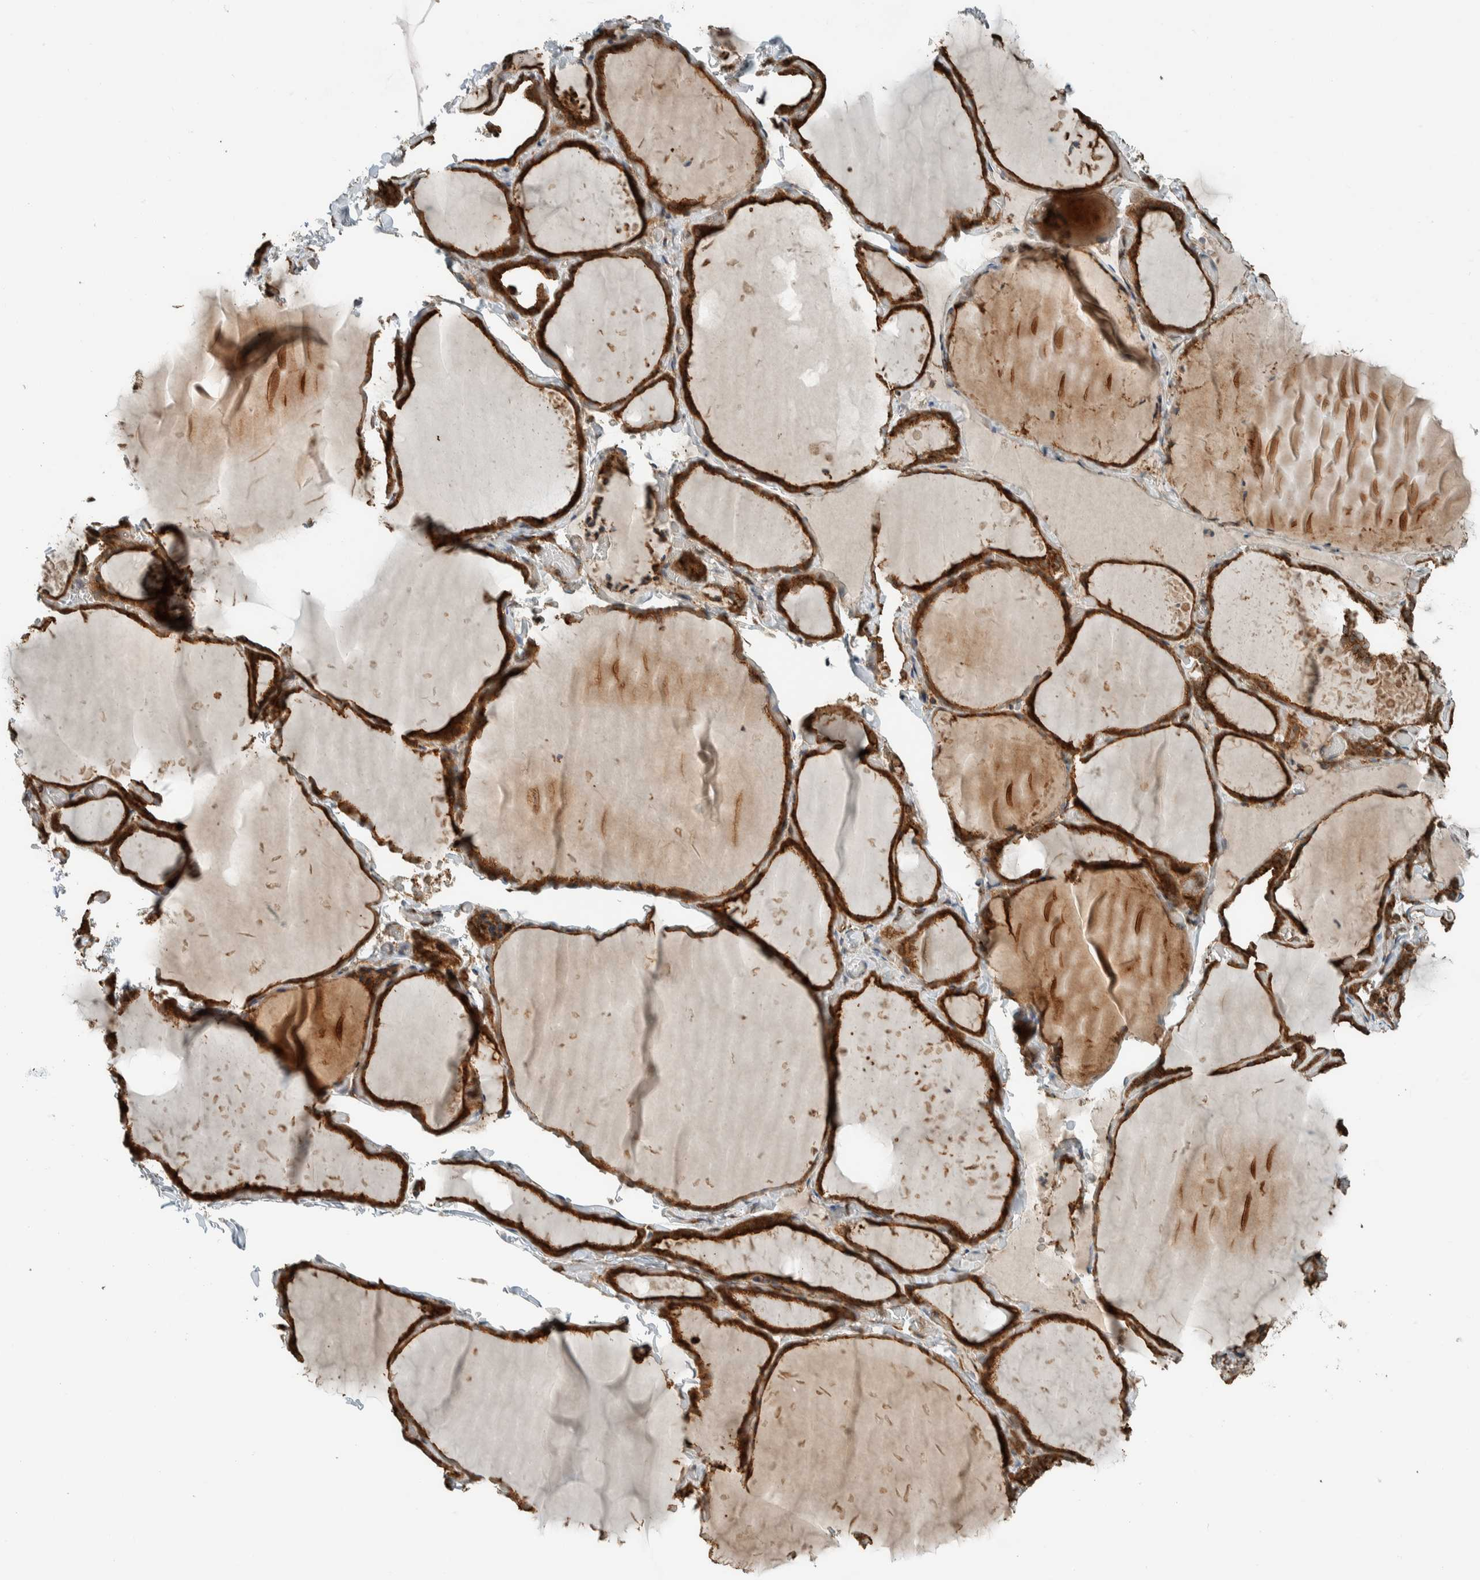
{"staining": {"intensity": "strong", "quantity": ">75%", "location": "cytoplasmic/membranous"}, "tissue": "thyroid gland", "cell_type": "Glandular cells", "image_type": "normal", "snomed": [{"axis": "morphology", "description": "Normal tissue, NOS"}, {"axis": "topography", "description": "Thyroid gland"}], "caption": "A brown stain highlights strong cytoplasmic/membranous staining of a protein in glandular cells of benign thyroid gland. (IHC, brightfield microscopy, high magnification).", "gene": "EXOC7", "patient": {"sex": "female", "age": 22}}